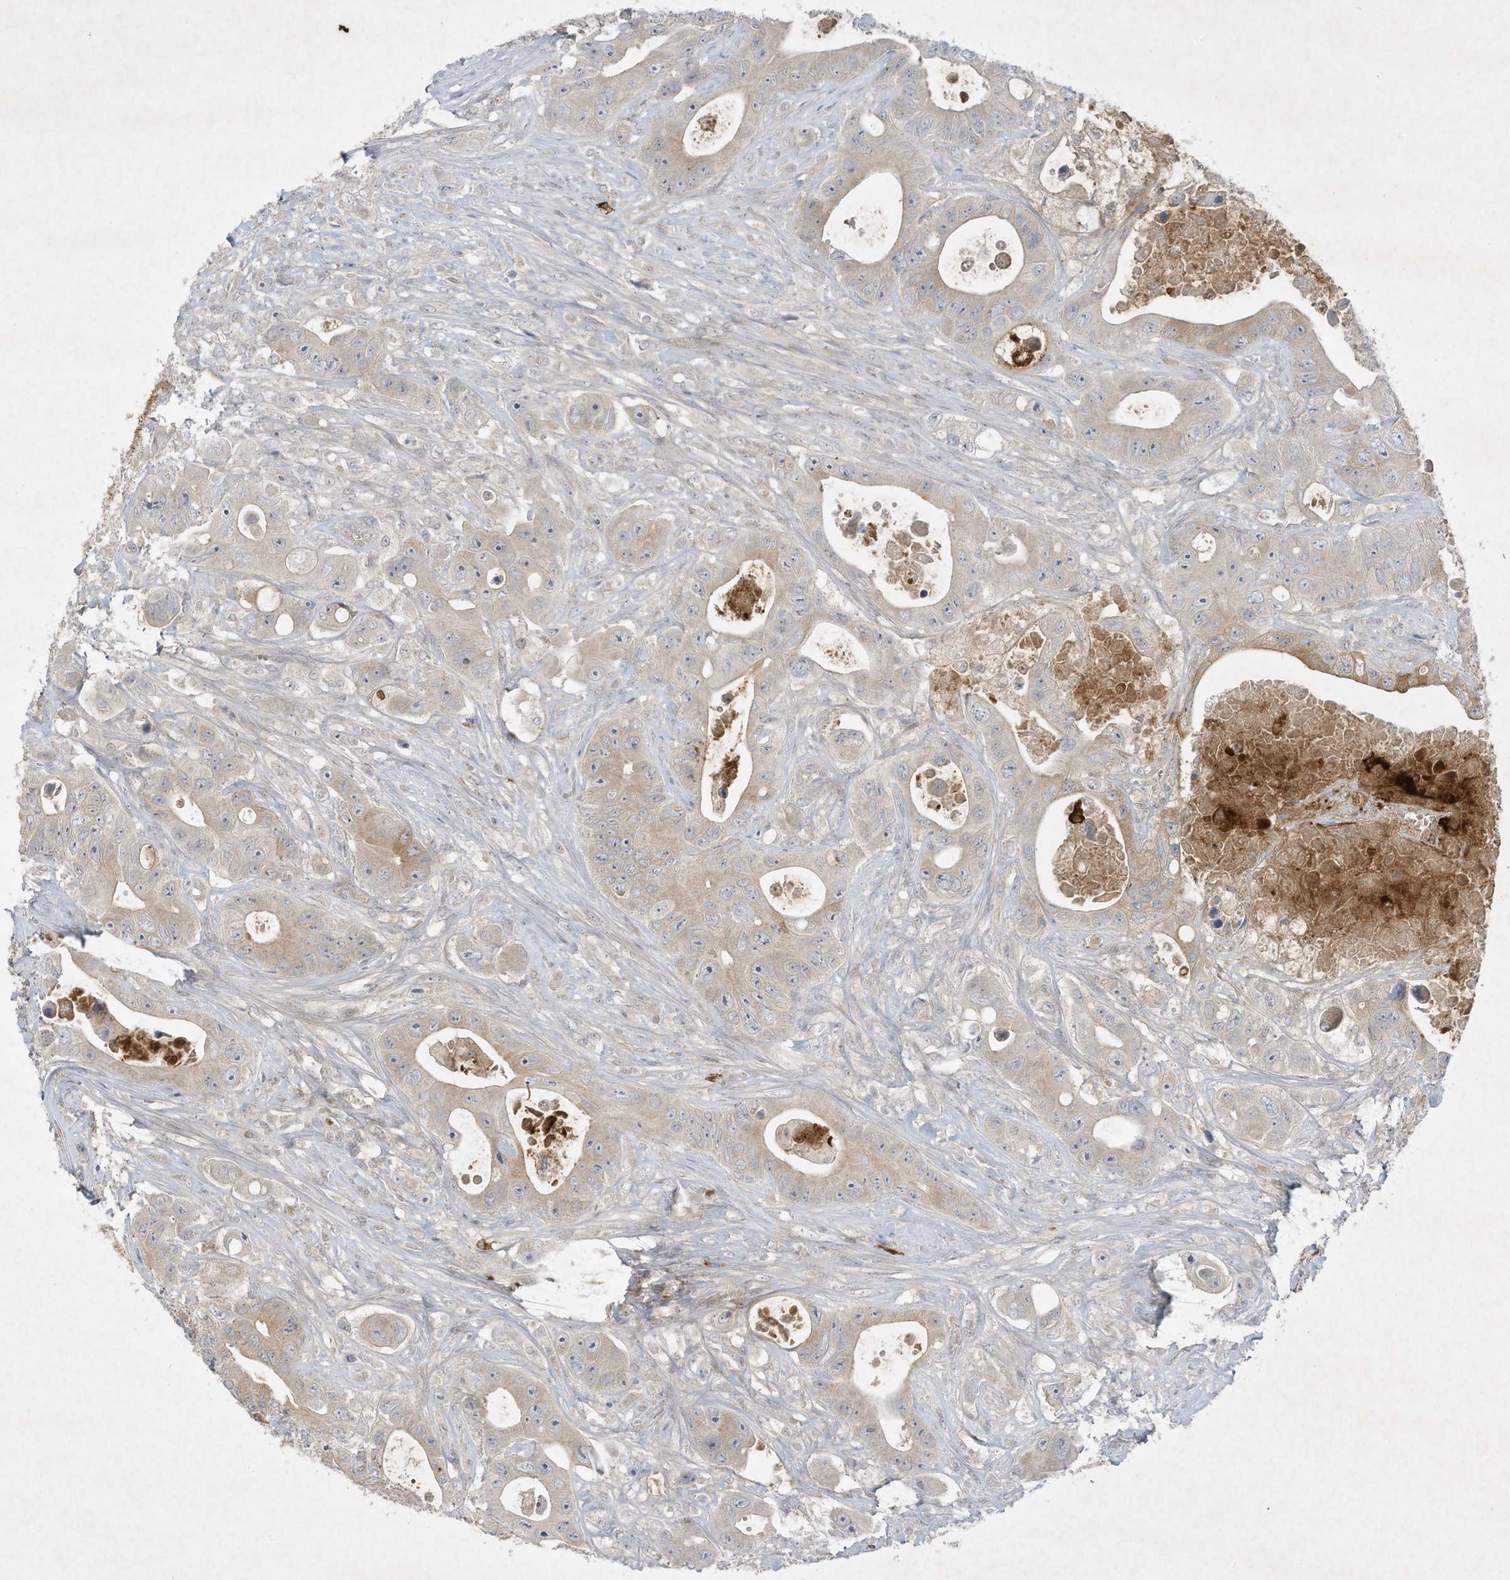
{"staining": {"intensity": "weak", "quantity": ">75%", "location": "cytoplasmic/membranous"}, "tissue": "colorectal cancer", "cell_type": "Tumor cells", "image_type": "cancer", "snomed": [{"axis": "morphology", "description": "Adenocarcinoma, NOS"}, {"axis": "topography", "description": "Colon"}], "caption": "About >75% of tumor cells in colorectal cancer exhibit weak cytoplasmic/membranous protein expression as visualized by brown immunohistochemical staining.", "gene": "FETUB", "patient": {"sex": "female", "age": 46}}